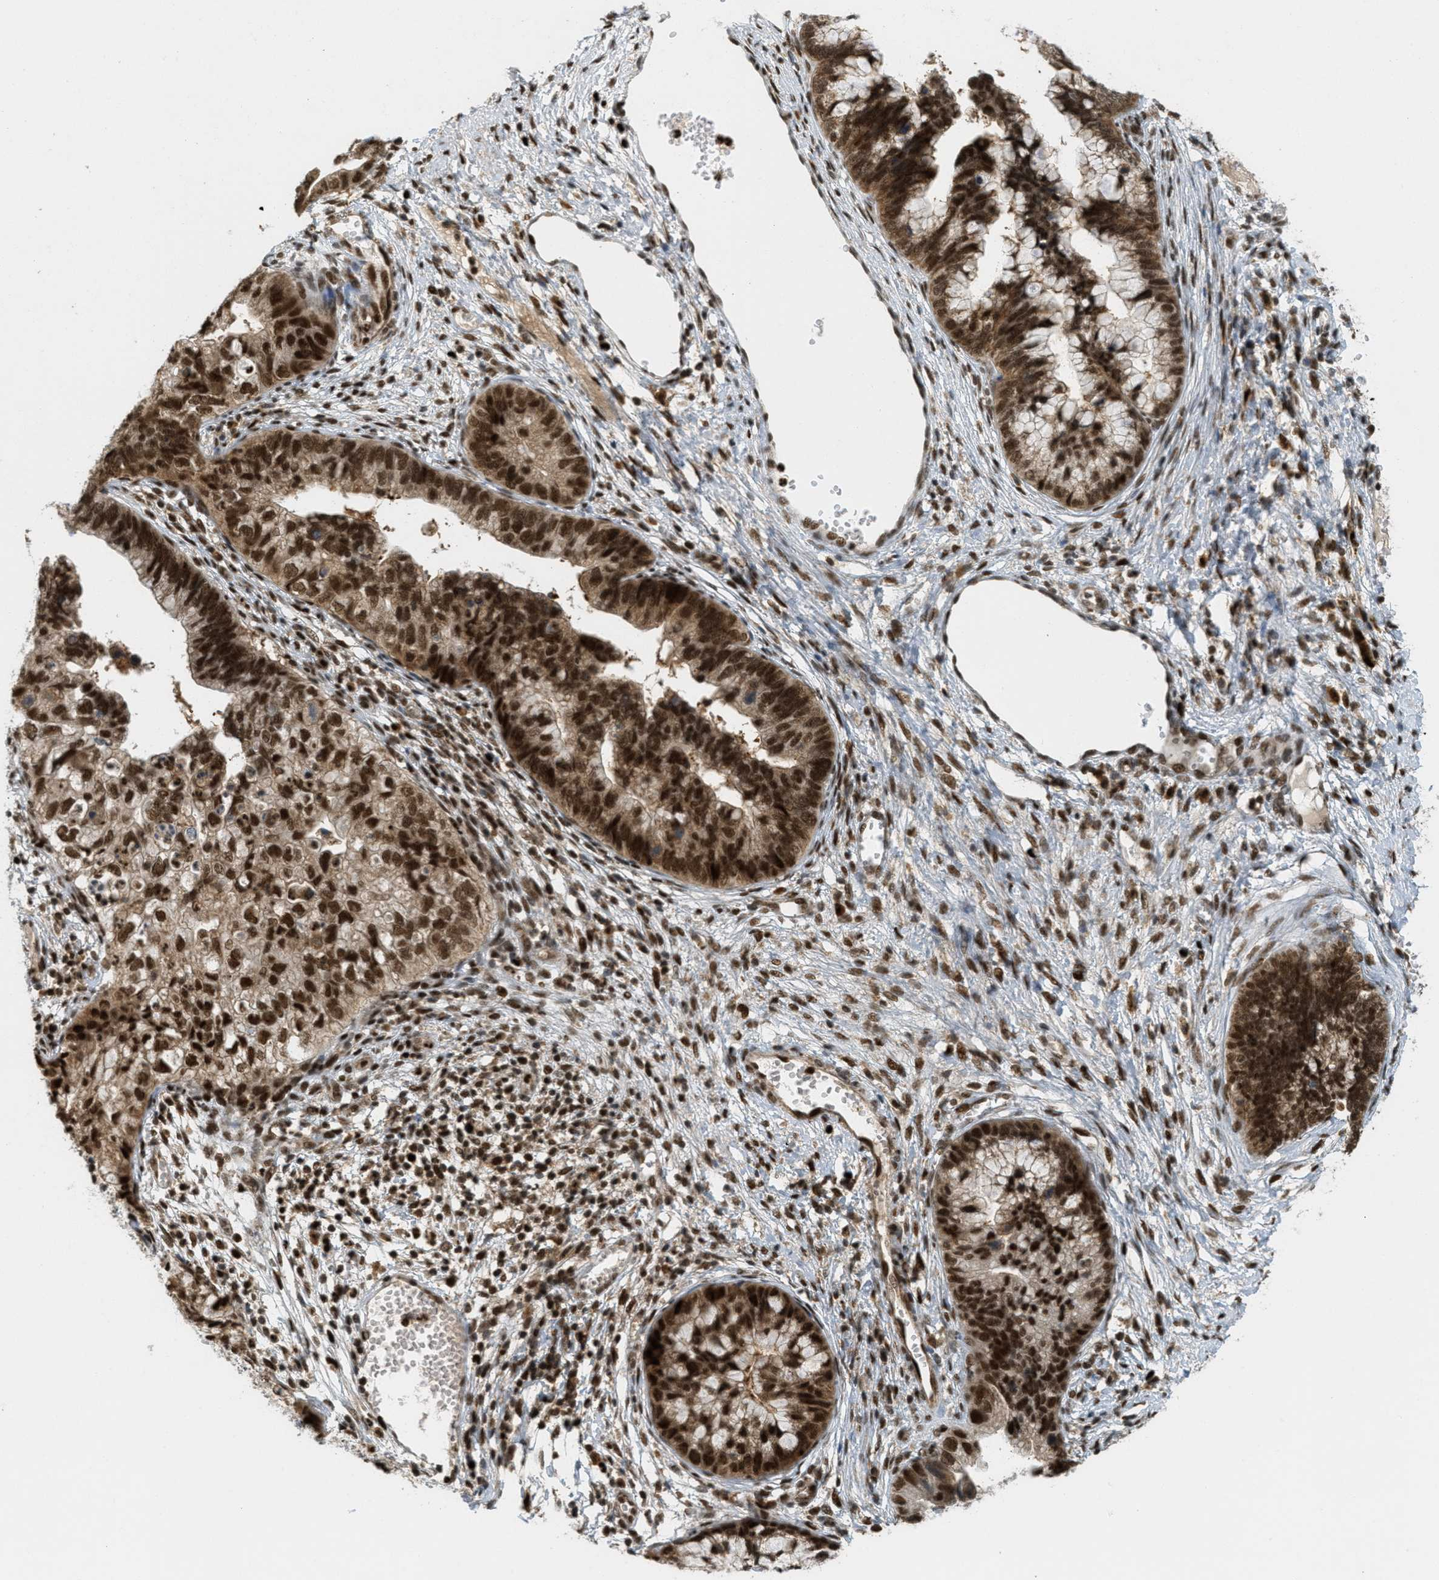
{"staining": {"intensity": "strong", "quantity": ">75%", "location": "cytoplasmic/membranous,nuclear"}, "tissue": "cervical cancer", "cell_type": "Tumor cells", "image_type": "cancer", "snomed": [{"axis": "morphology", "description": "Adenocarcinoma, NOS"}, {"axis": "topography", "description": "Cervix"}], "caption": "IHC (DAB (3,3'-diaminobenzidine)) staining of human cervical cancer (adenocarcinoma) demonstrates strong cytoplasmic/membranous and nuclear protein staining in approximately >75% of tumor cells.", "gene": "TLK1", "patient": {"sex": "female", "age": 44}}